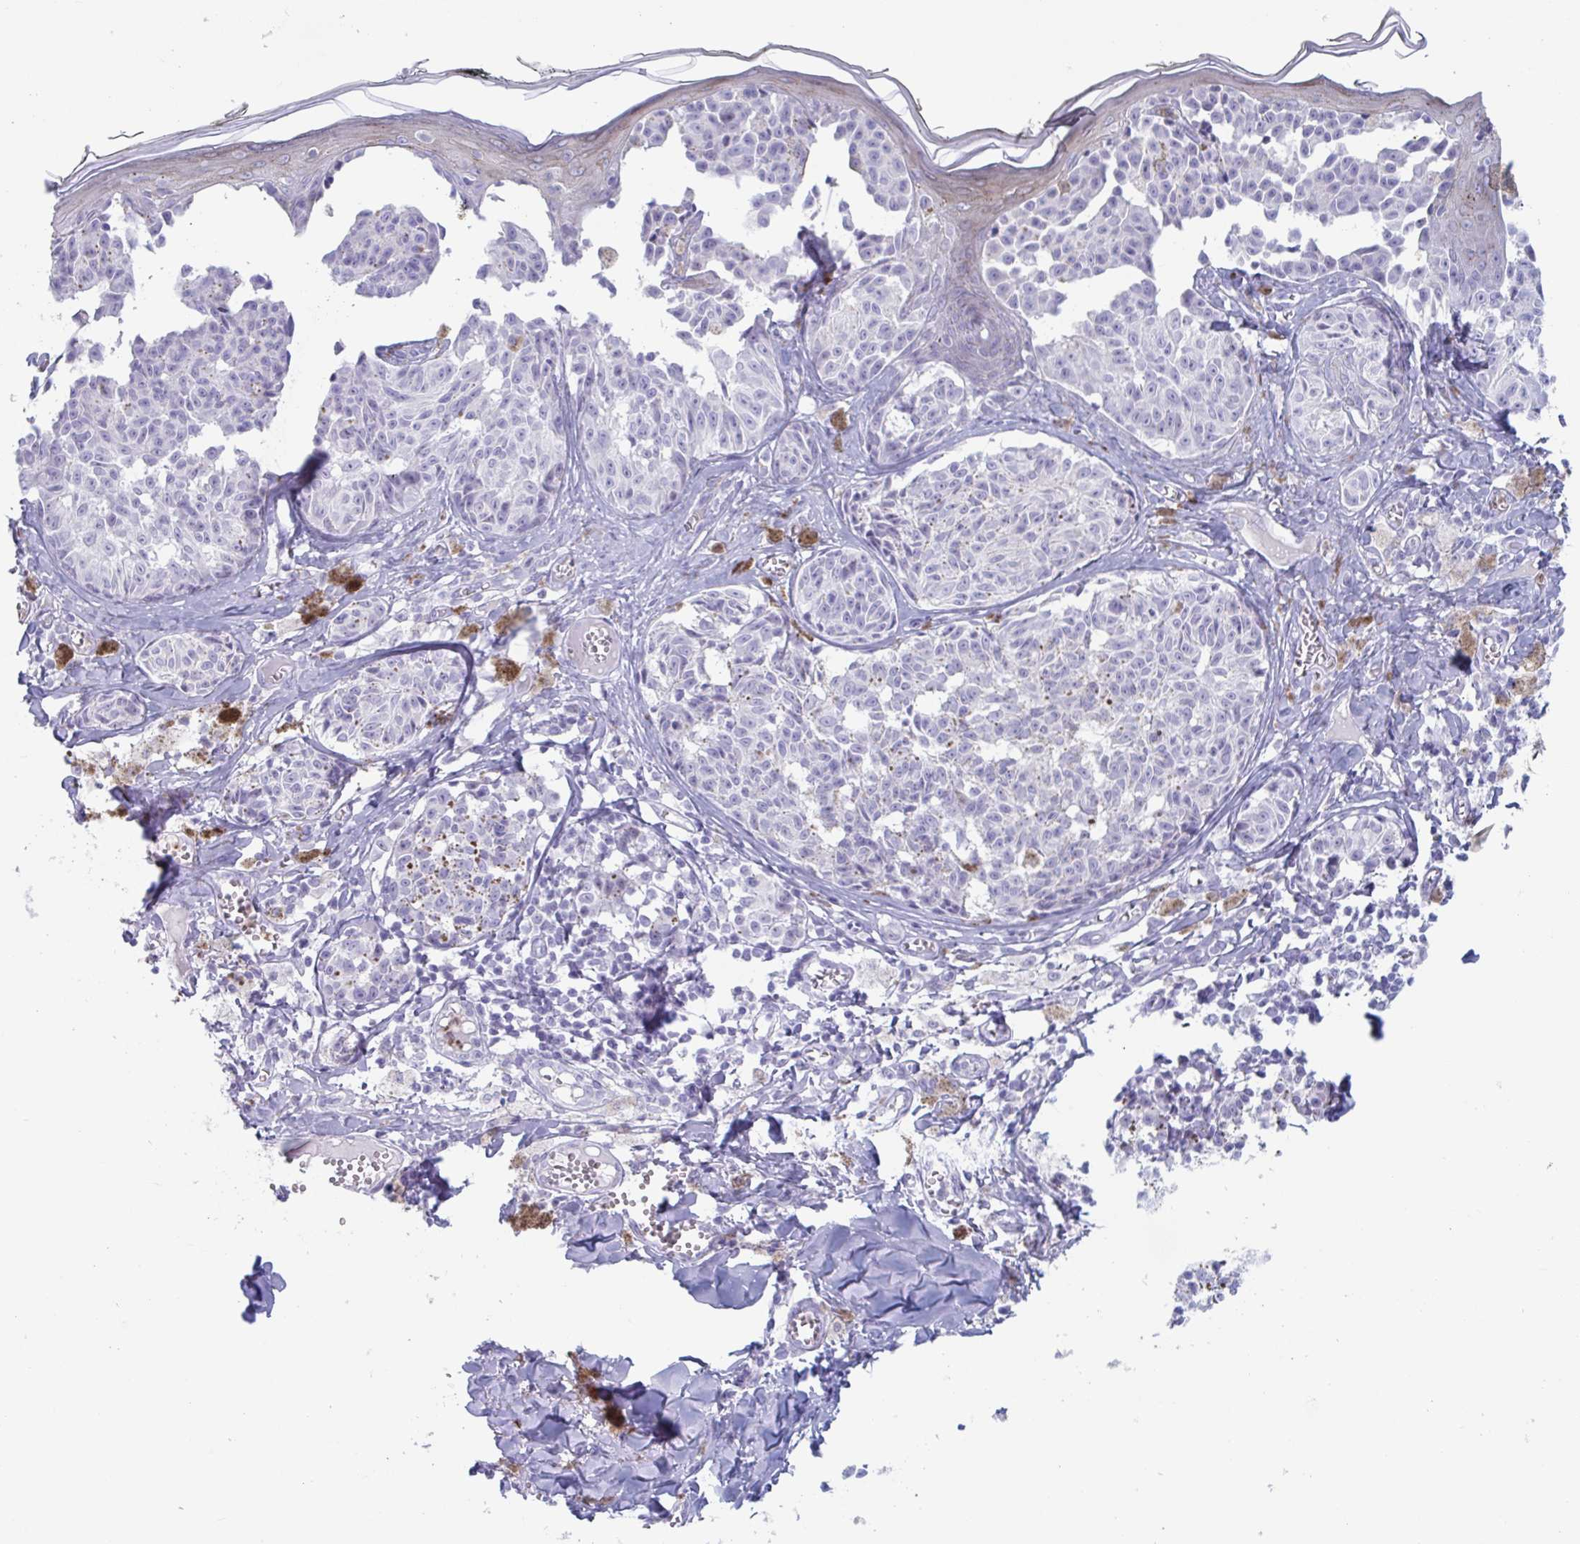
{"staining": {"intensity": "negative", "quantity": "none", "location": "none"}, "tissue": "melanoma", "cell_type": "Tumor cells", "image_type": "cancer", "snomed": [{"axis": "morphology", "description": "Malignant melanoma, NOS"}, {"axis": "topography", "description": "Skin"}], "caption": "A histopathology image of malignant melanoma stained for a protein reveals no brown staining in tumor cells. (DAB IHC with hematoxylin counter stain).", "gene": "CYP4F11", "patient": {"sex": "female", "age": 43}}